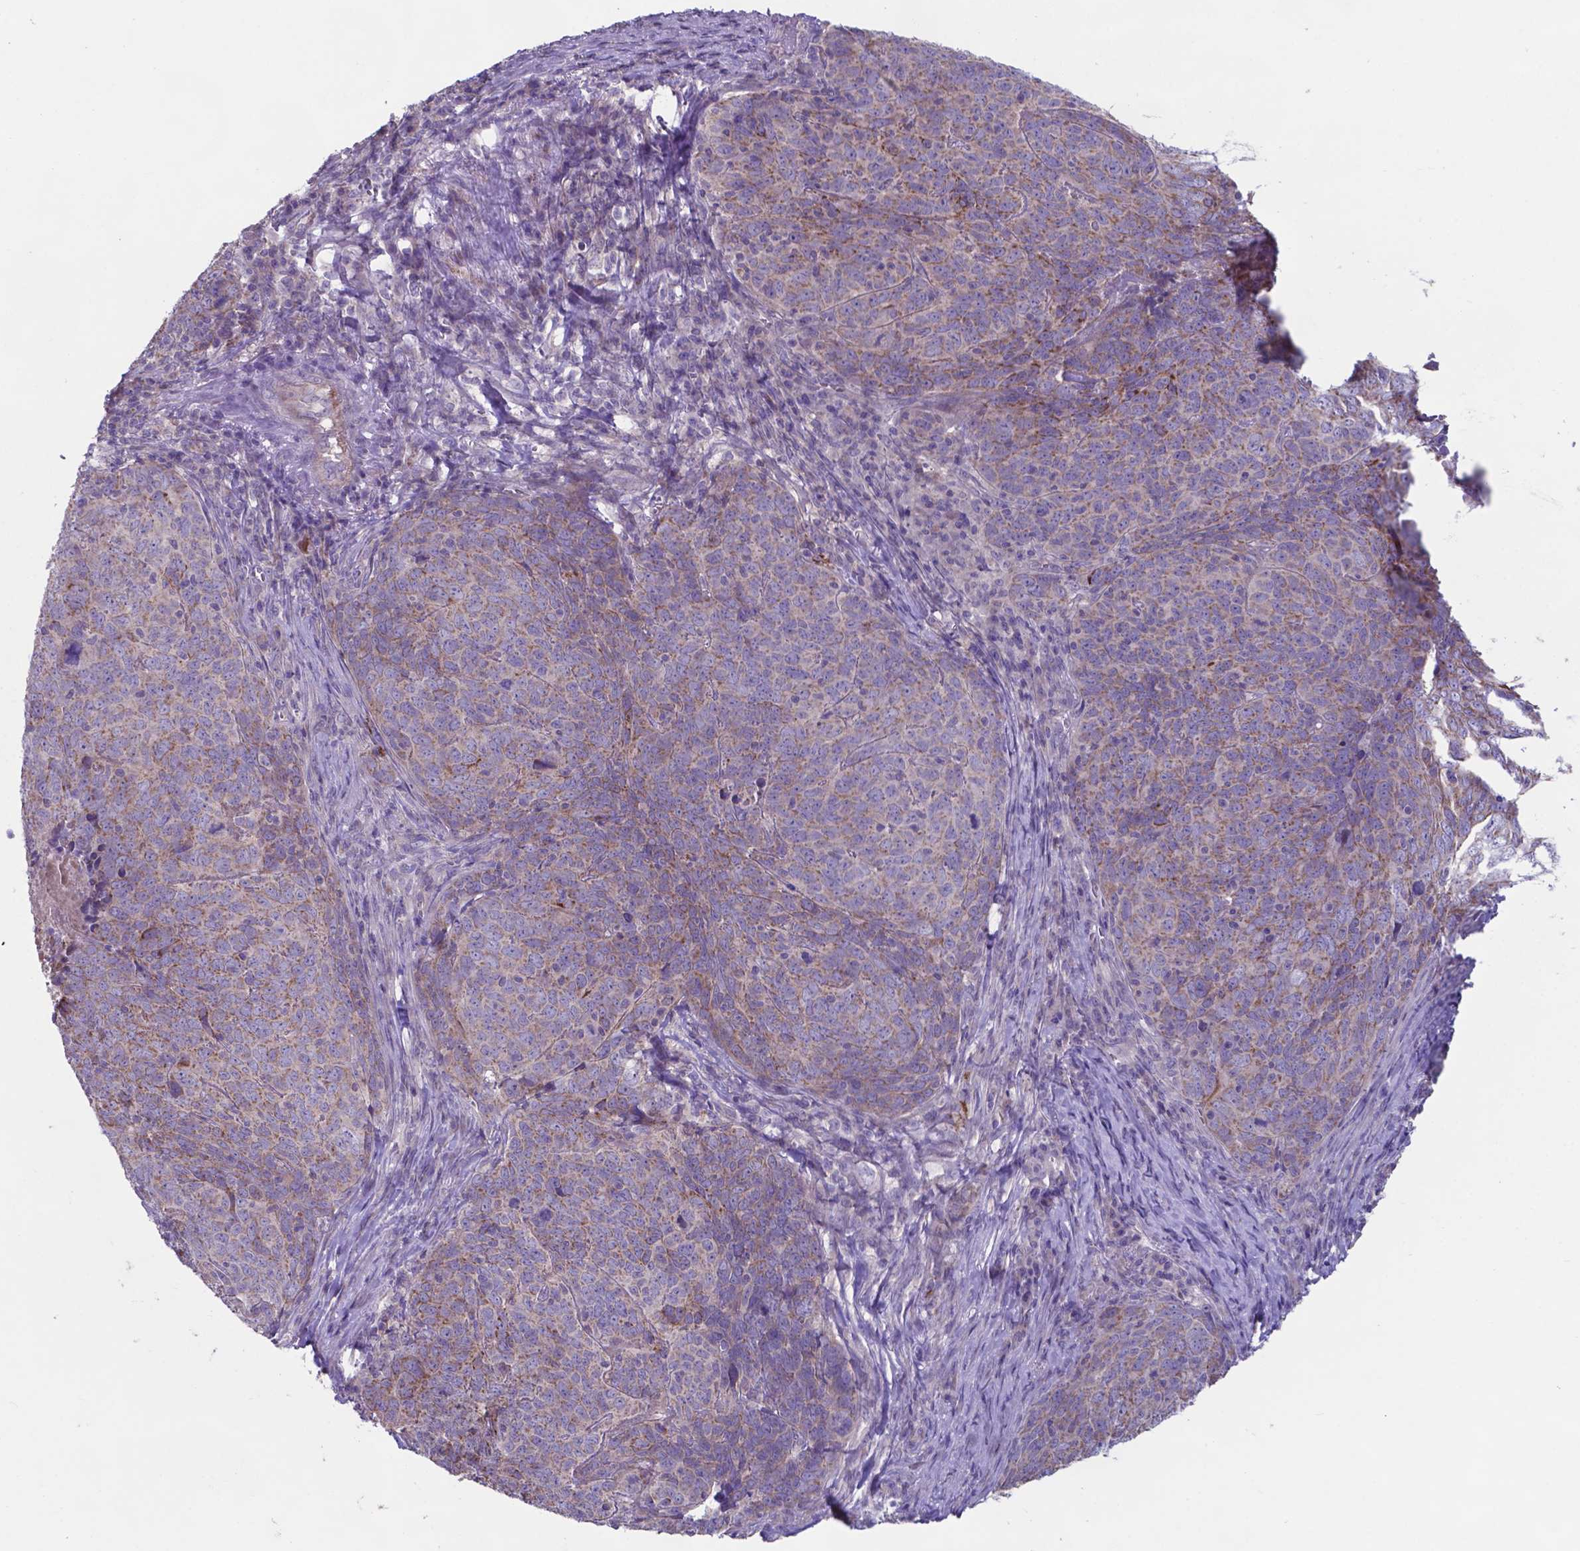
{"staining": {"intensity": "weak", "quantity": ">75%", "location": "cytoplasmic/membranous"}, "tissue": "skin cancer", "cell_type": "Tumor cells", "image_type": "cancer", "snomed": [{"axis": "morphology", "description": "Squamous cell carcinoma, NOS"}, {"axis": "topography", "description": "Skin"}, {"axis": "topography", "description": "Anal"}], "caption": "Immunohistochemical staining of skin cancer (squamous cell carcinoma) displays low levels of weak cytoplasmic/membranous protein staining in about >75% of tumor cells. Immunohistochemistry (ihc) stains the protein in brown and the nuclei are stained blue.", "gene": "TYRO3", "patient": {"sex": "female", "age": 51}}